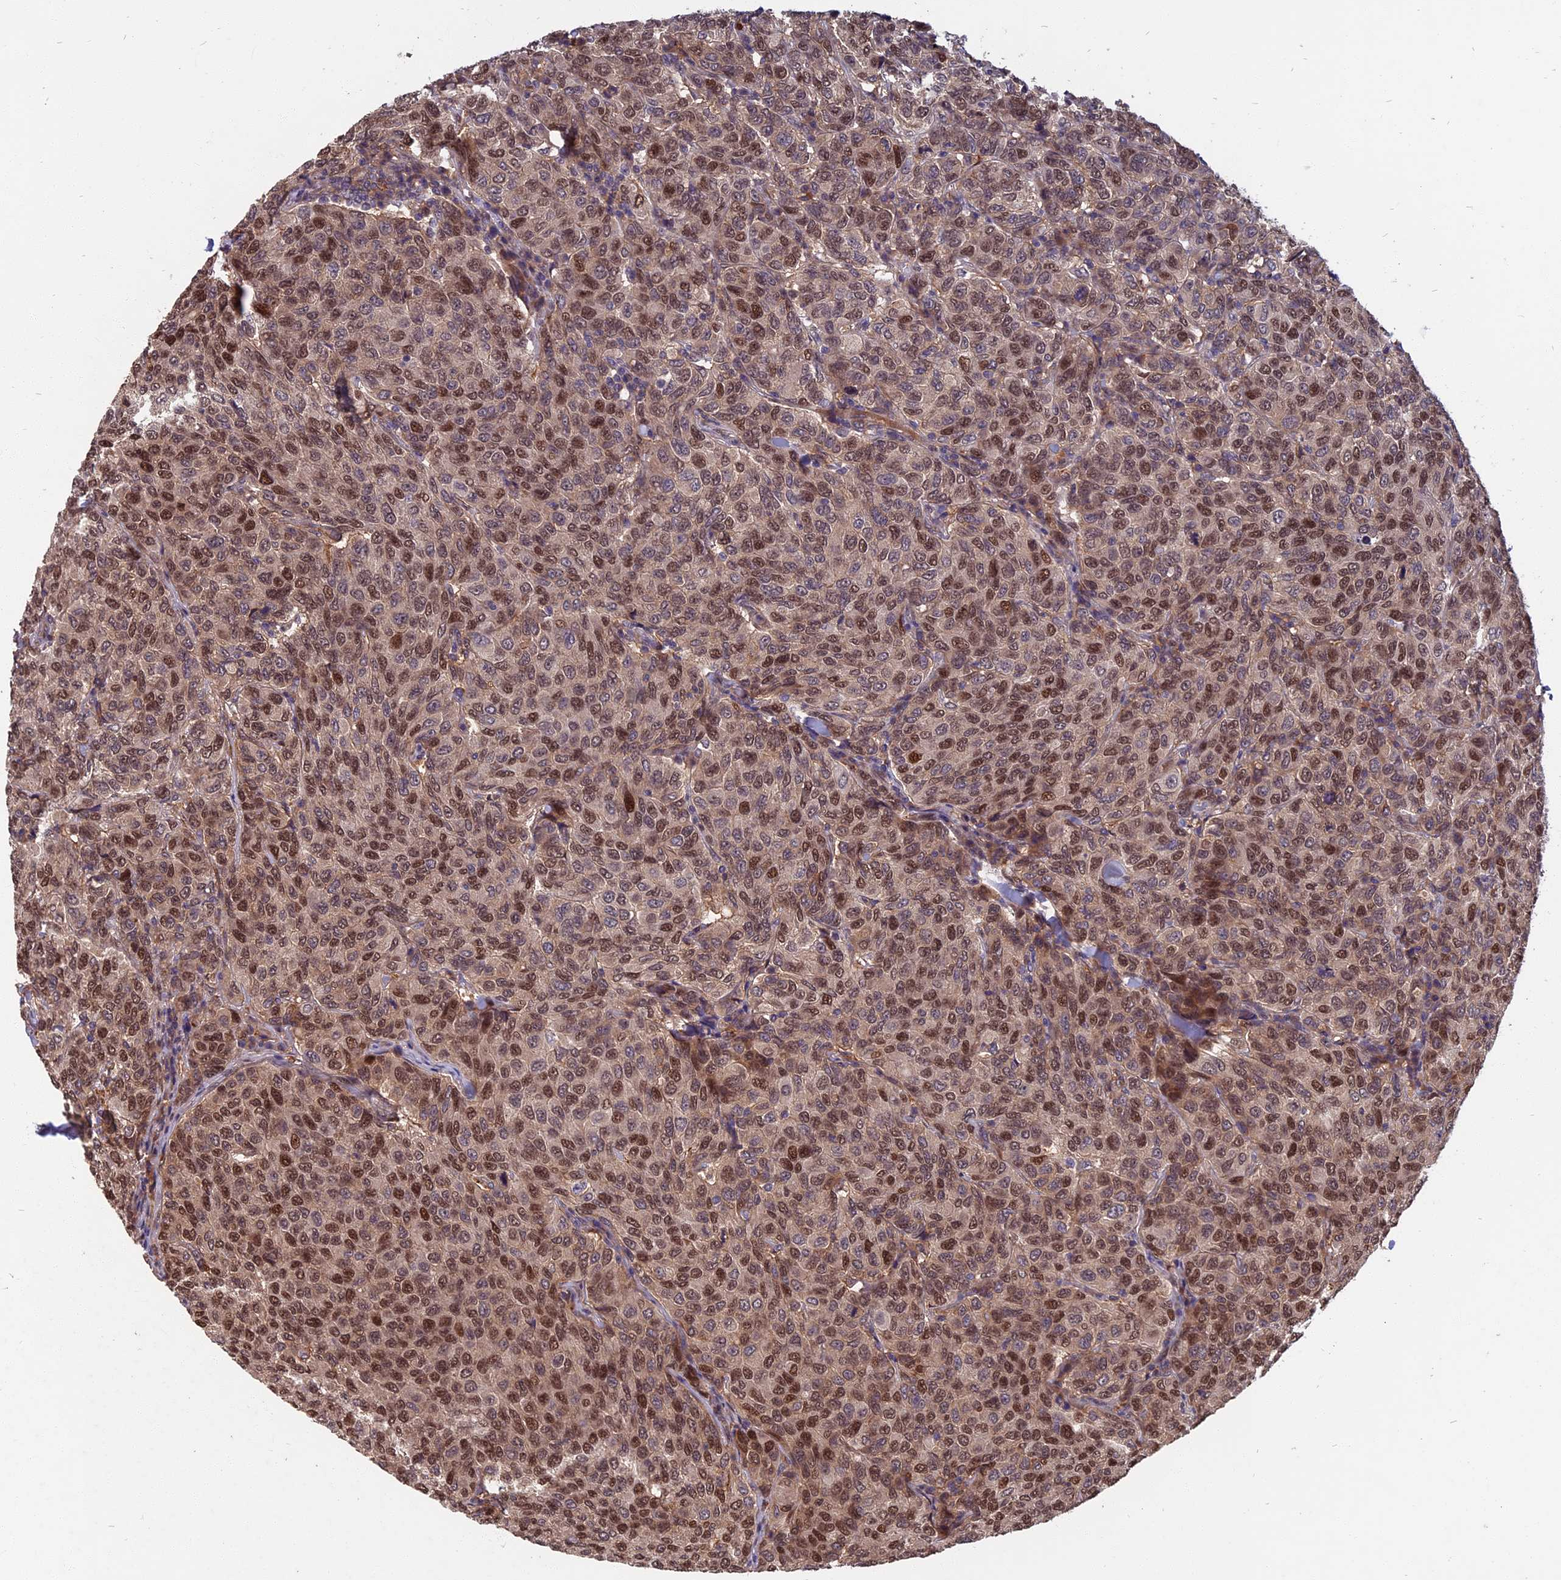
{"staining": {"intensity": "moderate", "quantity": ">75%", "location": "nuclear"}, "tissue": "breast cancer", "cell_type": "Tumor cells", "image_type": "cancer", "snomed": [{"axis": "morphology", "description": "Duct carcinoma"}, {"axis": "topography", "description": "Breast"}], "caption": "Tumor cells display medium levels of moderate nuclear positivity in approximately >75% of cells in human breast intraductal carcinoma.", "gene": "SPG11", "patient": {"sex": "female", "age": 55}}